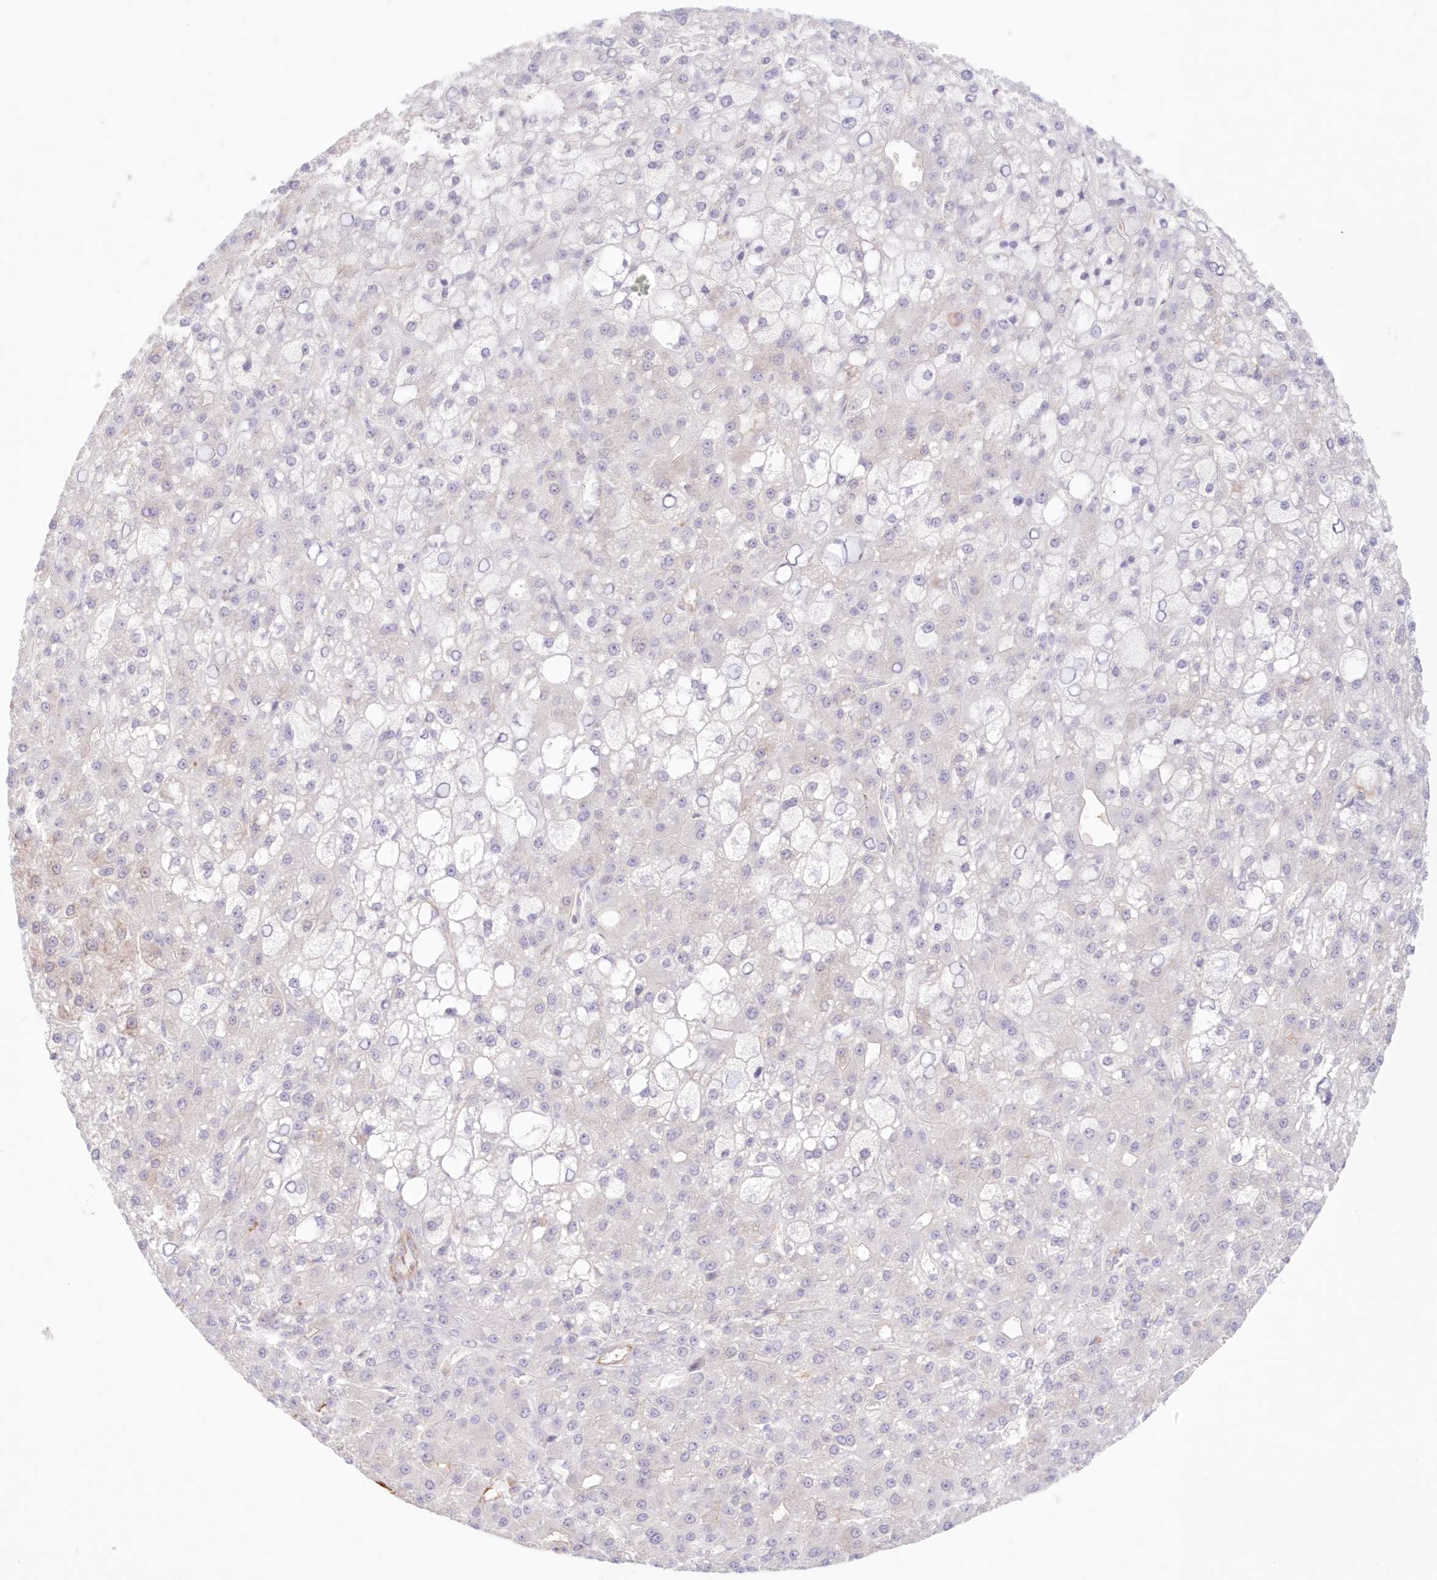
{"staining": {"intensity": "negative", "quantity": "none", "location": "none"}, "tissue": "liver cancer", "cell_type": "Tumor cells", "image_type": "cancer", "snomed": [{"axis": "morphology", "description": "Carcinoma, Hepatocellular, NOS"}, {"axis": "topography", "description": "Liver"}], "caption": "Human liver hepatocellular carcinoma stained for a protein using immunohistochemistry demonstrates no expression in tumor cells.", "gene": "DMRTB1", "patient": {"sex": "male", "age": 67}}